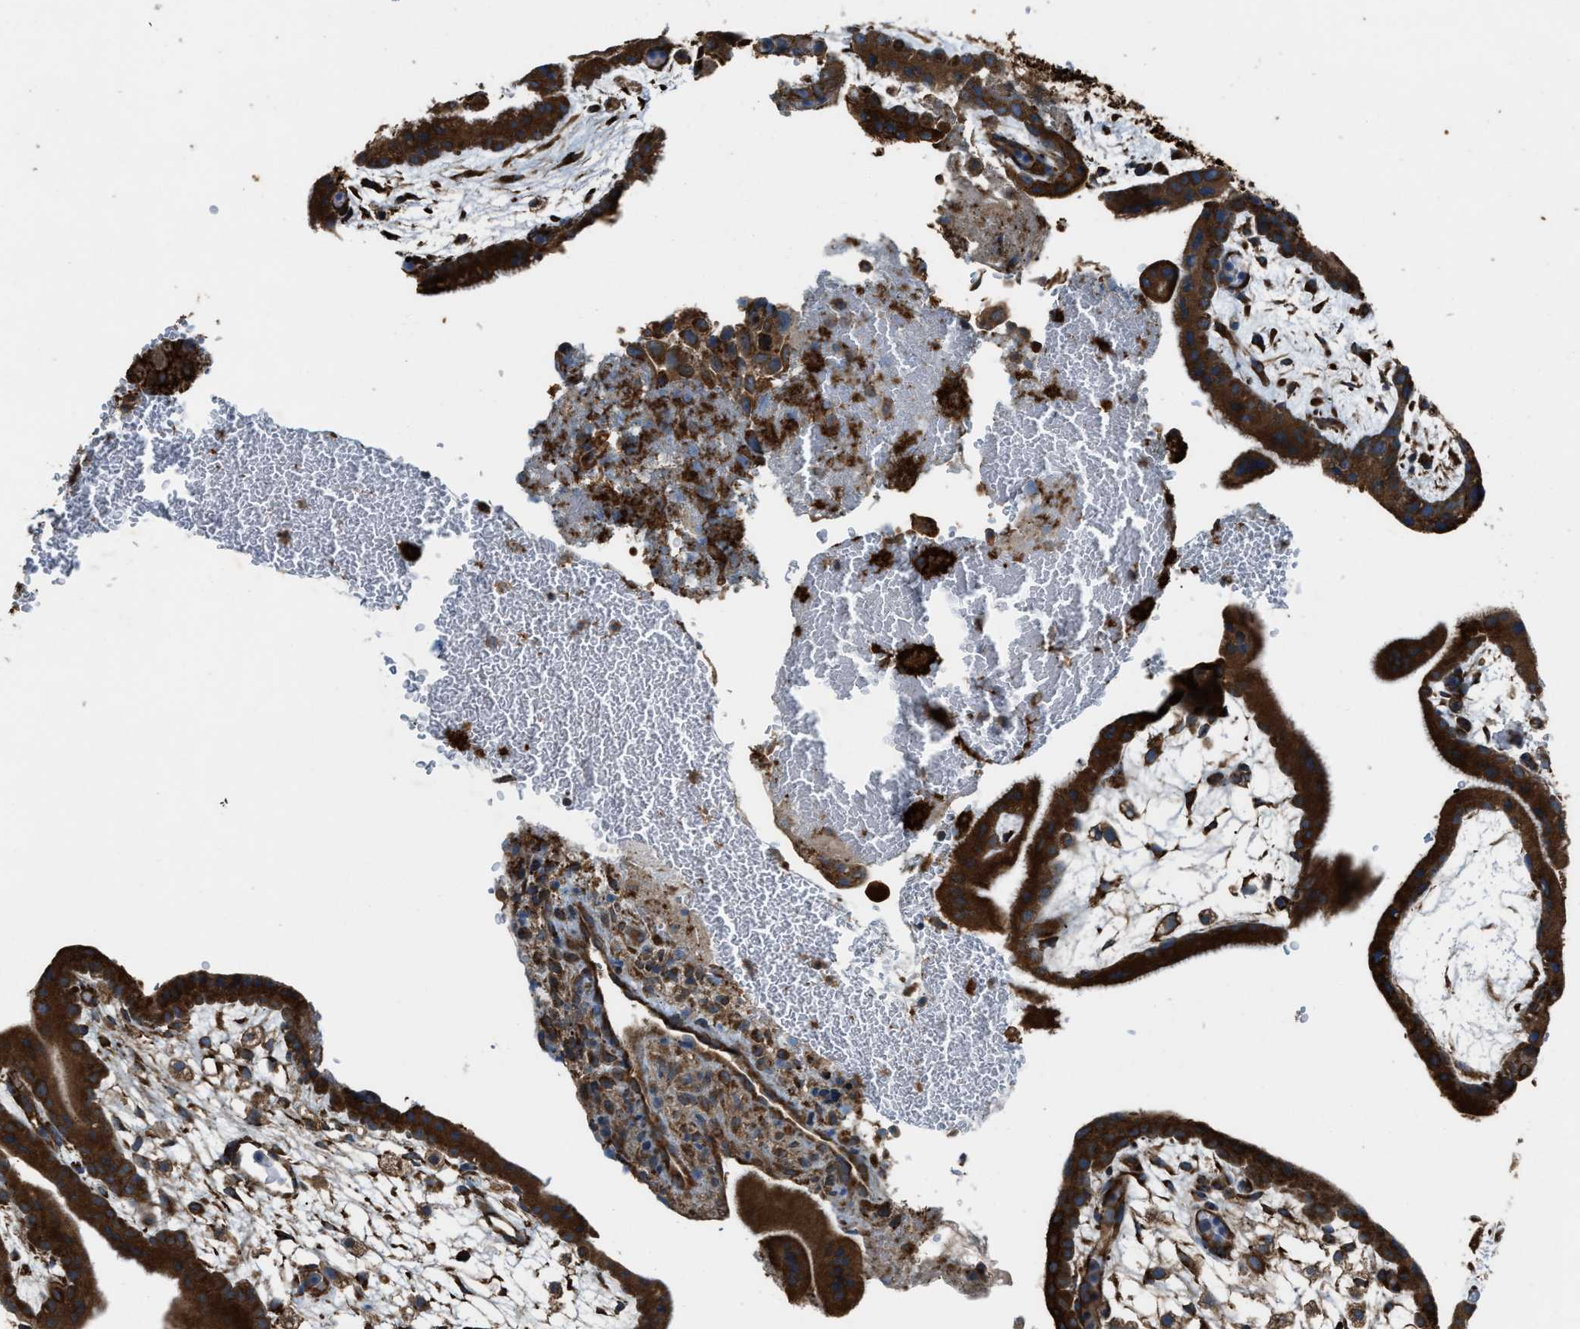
{"staining": {"intensity": "strong", "quantity": ">75%", "location": "cytoplasmic/membranous"}, "tissue": "placenta", "cell_type": "Decidual cells", "image_type": "normal", "snomed": [{"axis": "morphology", "description": "Normal tissue, NOS"}, {"axis": "topography", "description": "Placenta"}], "caption": "A histopathology image showing strong cytoplasmic/membranous staining in about >75% of decidual cells in unremarkable placenta, as visualized by brown immunohistochemical staining.", "gene": "TRPC1", "patient": {"sex": "female", "age": 35}}